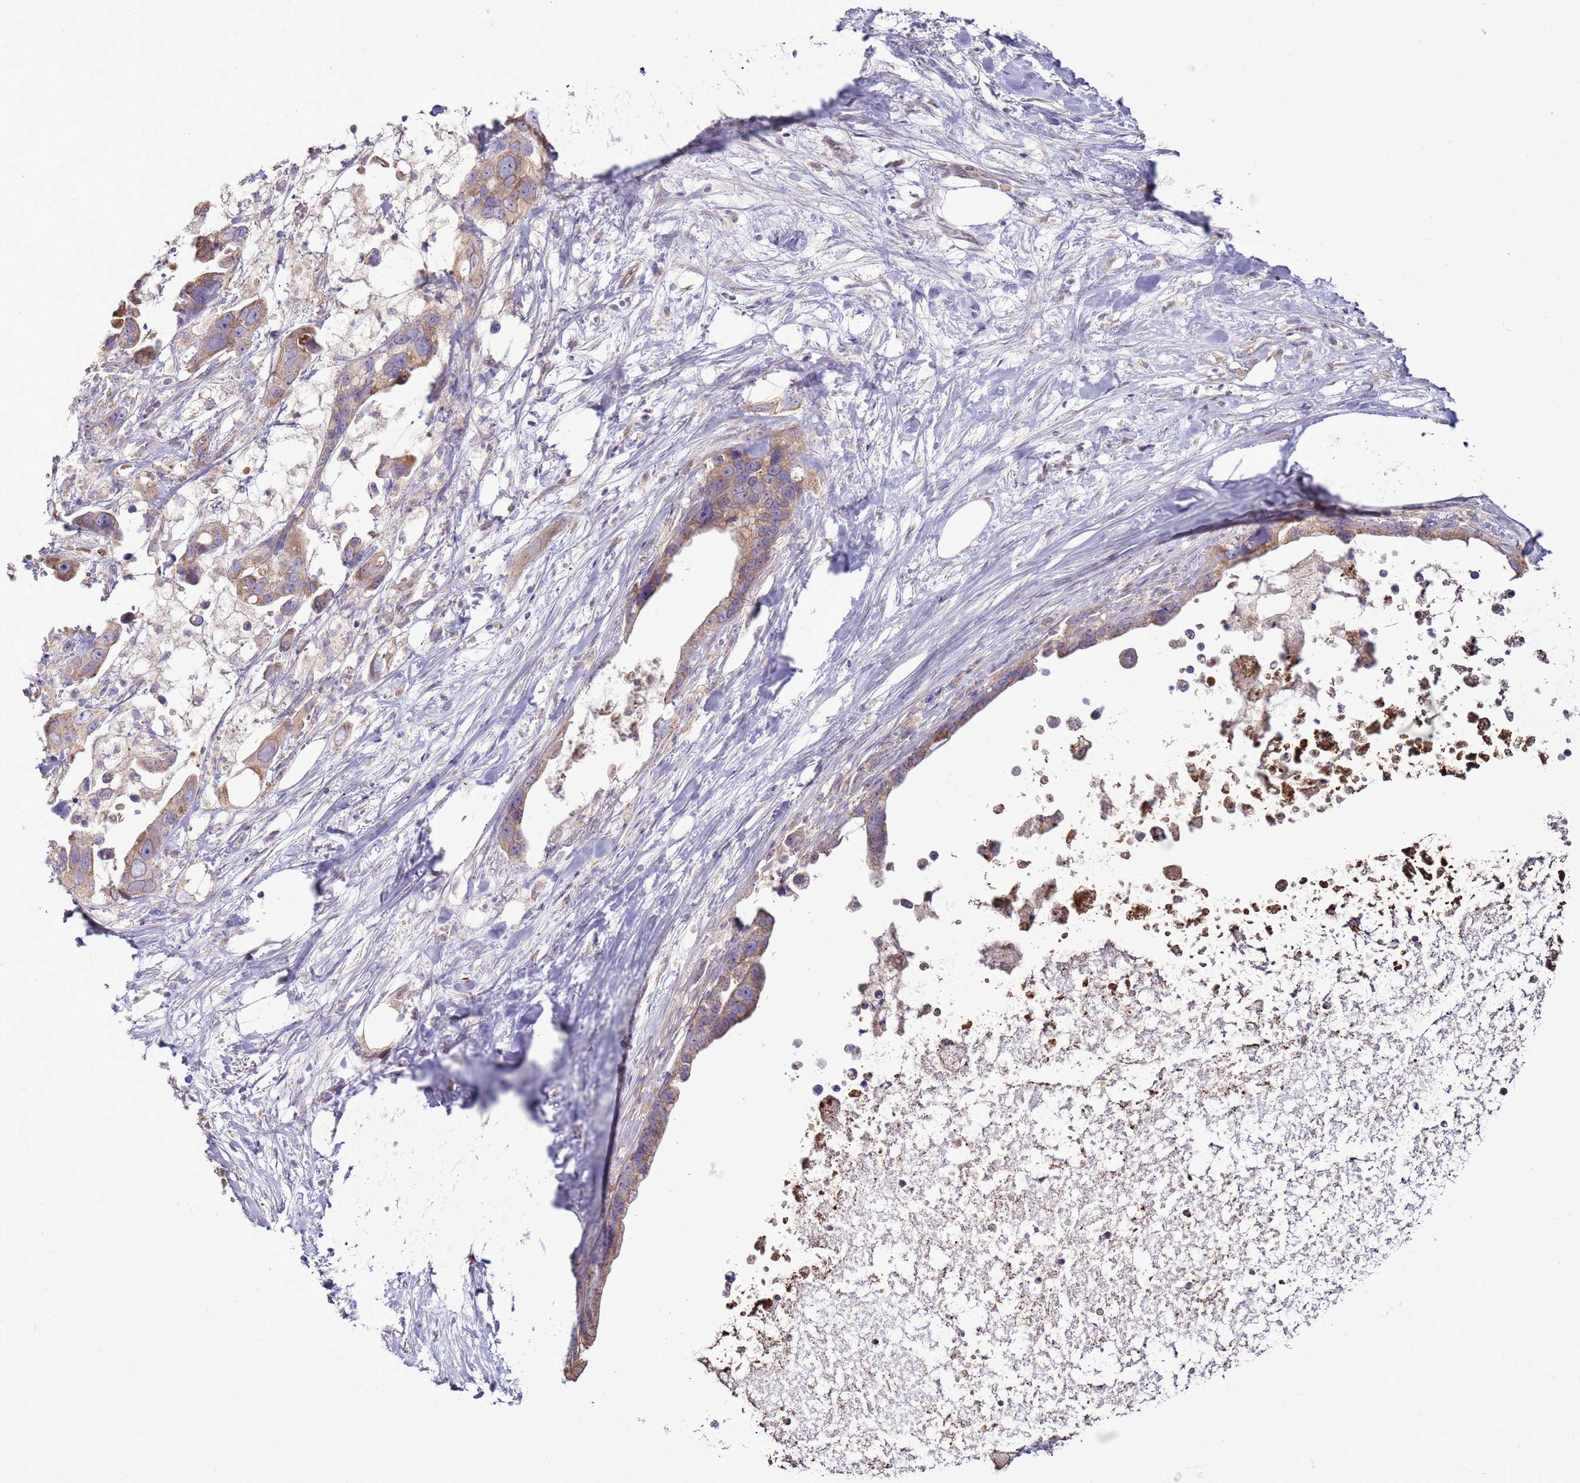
{"staining": {"intensity": "moderate", "quantity": ">75%", "location": "cytoplasmic/membranous"}, "tissue": "pancreatic cancer", "cell_type": "Tumor cells", "image_type": "cancer", "snomed": [{"axis": "morphology", "description": "Adenocarcinoma, NOS"}, {"axis": "topography", "description": "Pancreas"}], "caption": "DAB (3,3'-diaminobenzidine) immunohistochemical staining of human pancreatic cancer displays moderate cytoplasmic/membranous protein positivity in approximately >75% of tumor cells.", "gene": "TRAPPC4", "patient": {"sex": "female", "age": 83}}